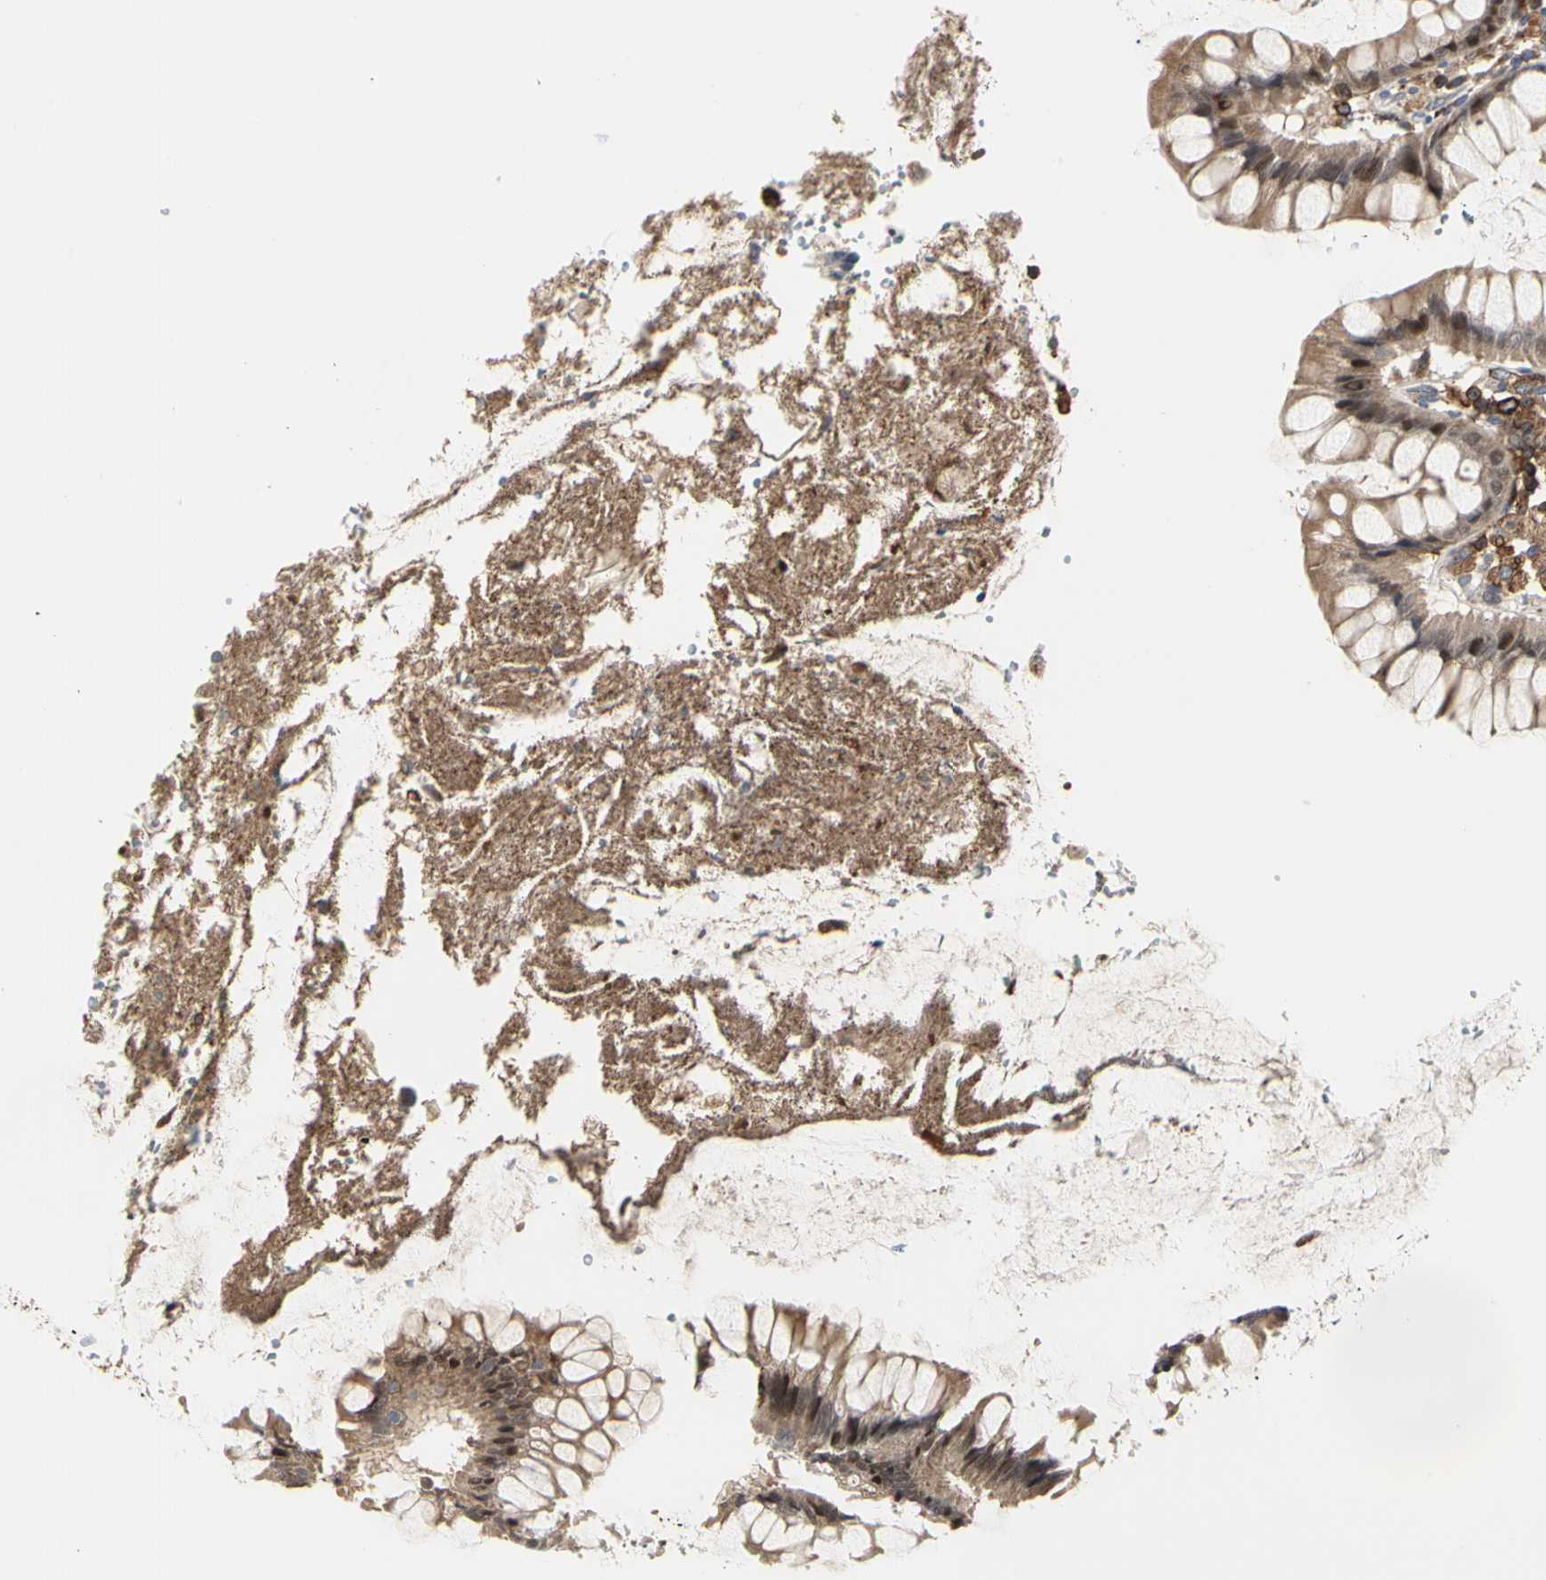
{"staining": {"intensity": "weak", "quantity": "25%-75%", "location": "cytoplasmic/membranous"}, "tissue": "colon", "cell_type": "Endothelial cells", "image_type": "normal", "snomed": [{"axis": "morphology", "description": "Normal tissue, NOS"}, {"axis": "topography", "description": "Colon"}], "caption": "Colon was stained to show a protein in brown. There is low levels of weak cytoplasmic/membranous positivity in about 25%-75% of endothelial cells. The staining is performed using DAB brown chromogen to label protein expression. The nuclei are counter-stained blue using hematoxylin.", "gene": "NAPG", "patient": {"sex": "female", "age": 46}}